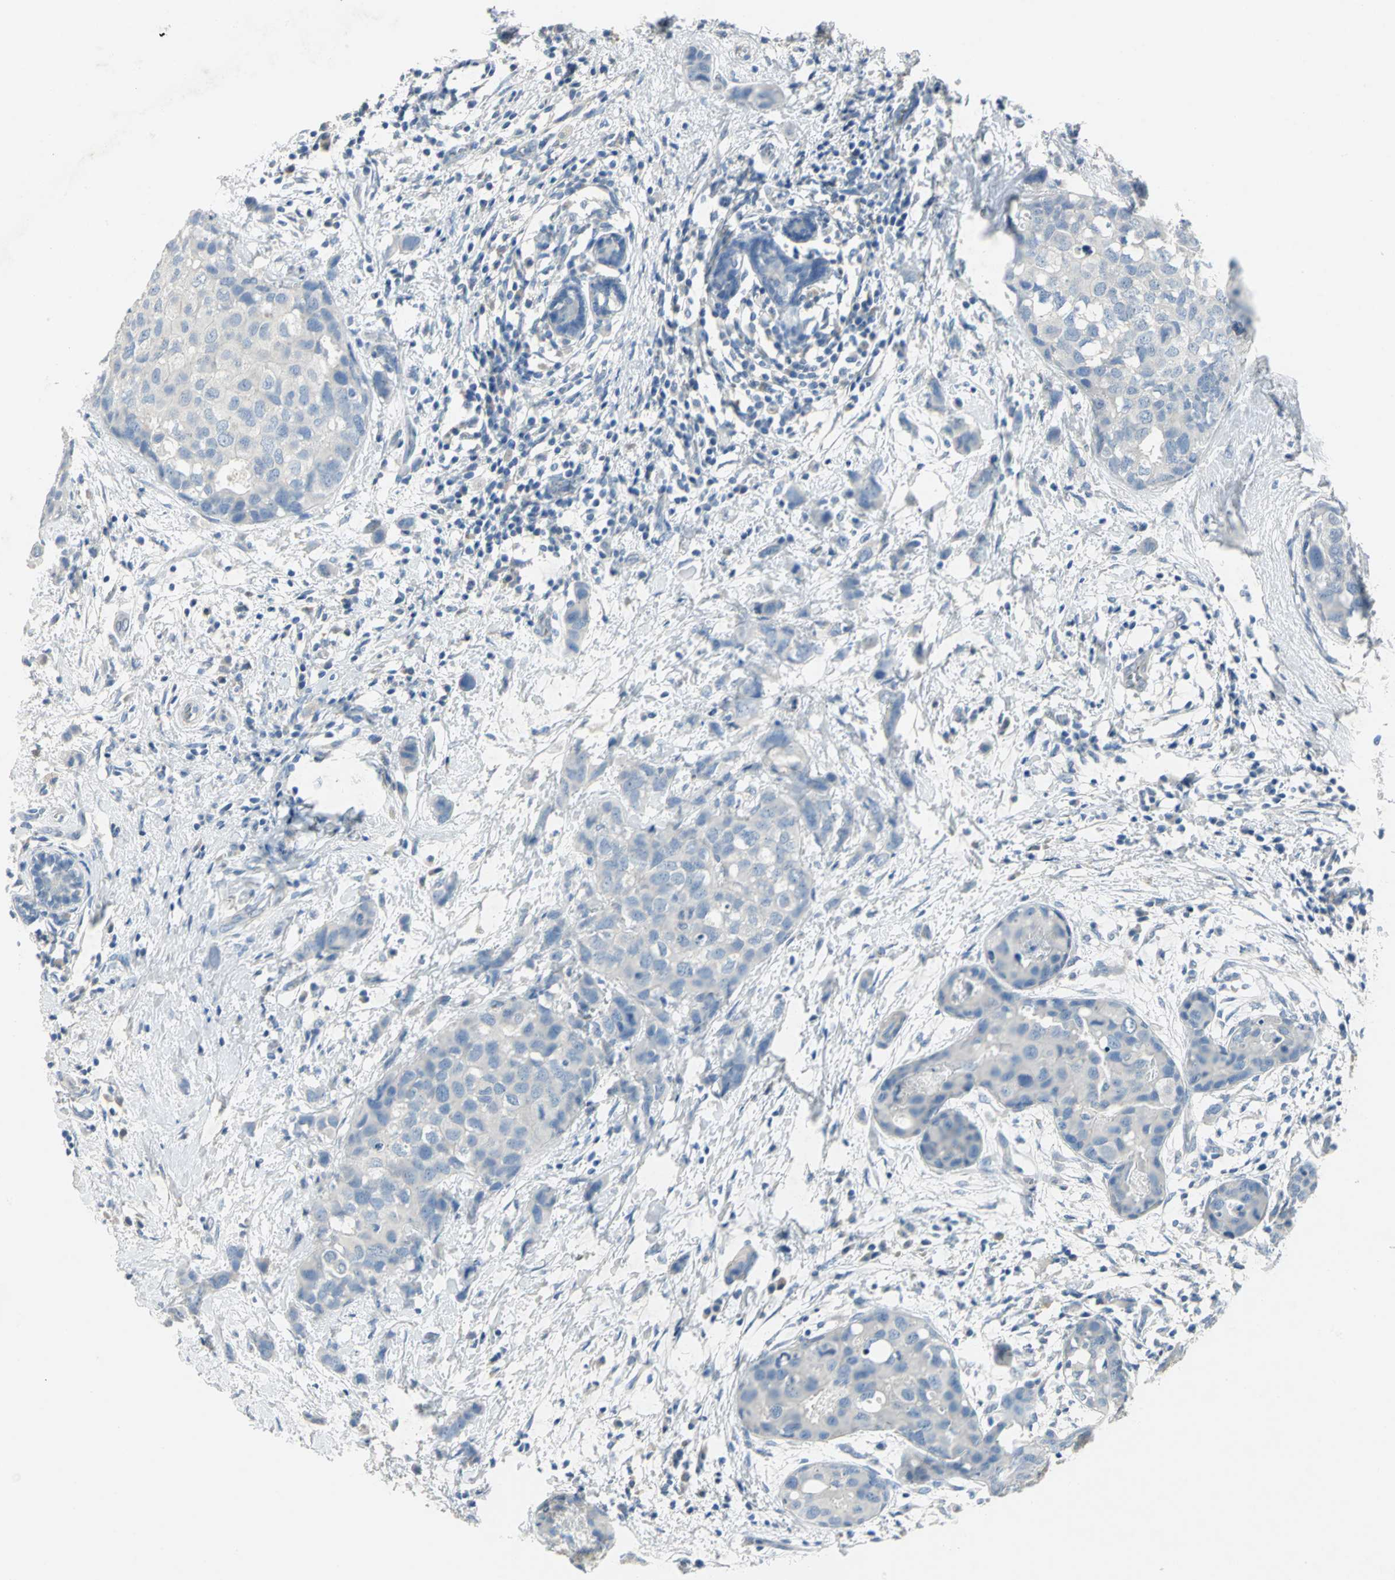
{"staining": {"intensity": "negative", "quantity": "none", "location": "none"}, "tissue": "breast cancer", "cell_type": "Tumor cells", "image_type": "cancer", "snomed": [{"axis": "morphology", "description": "Normal tissue, NOS"}, {"axis": "morphology", "description": "Duct carcinoma"}, {"axis": "topography", "description": "Breast"}], "caption": "The micrograph reveals no staining of tumor cells in breast infiltrating ductal carcinoma.", "gene": "PTGDS", "patient": {"sex": "female", "age": 50}}